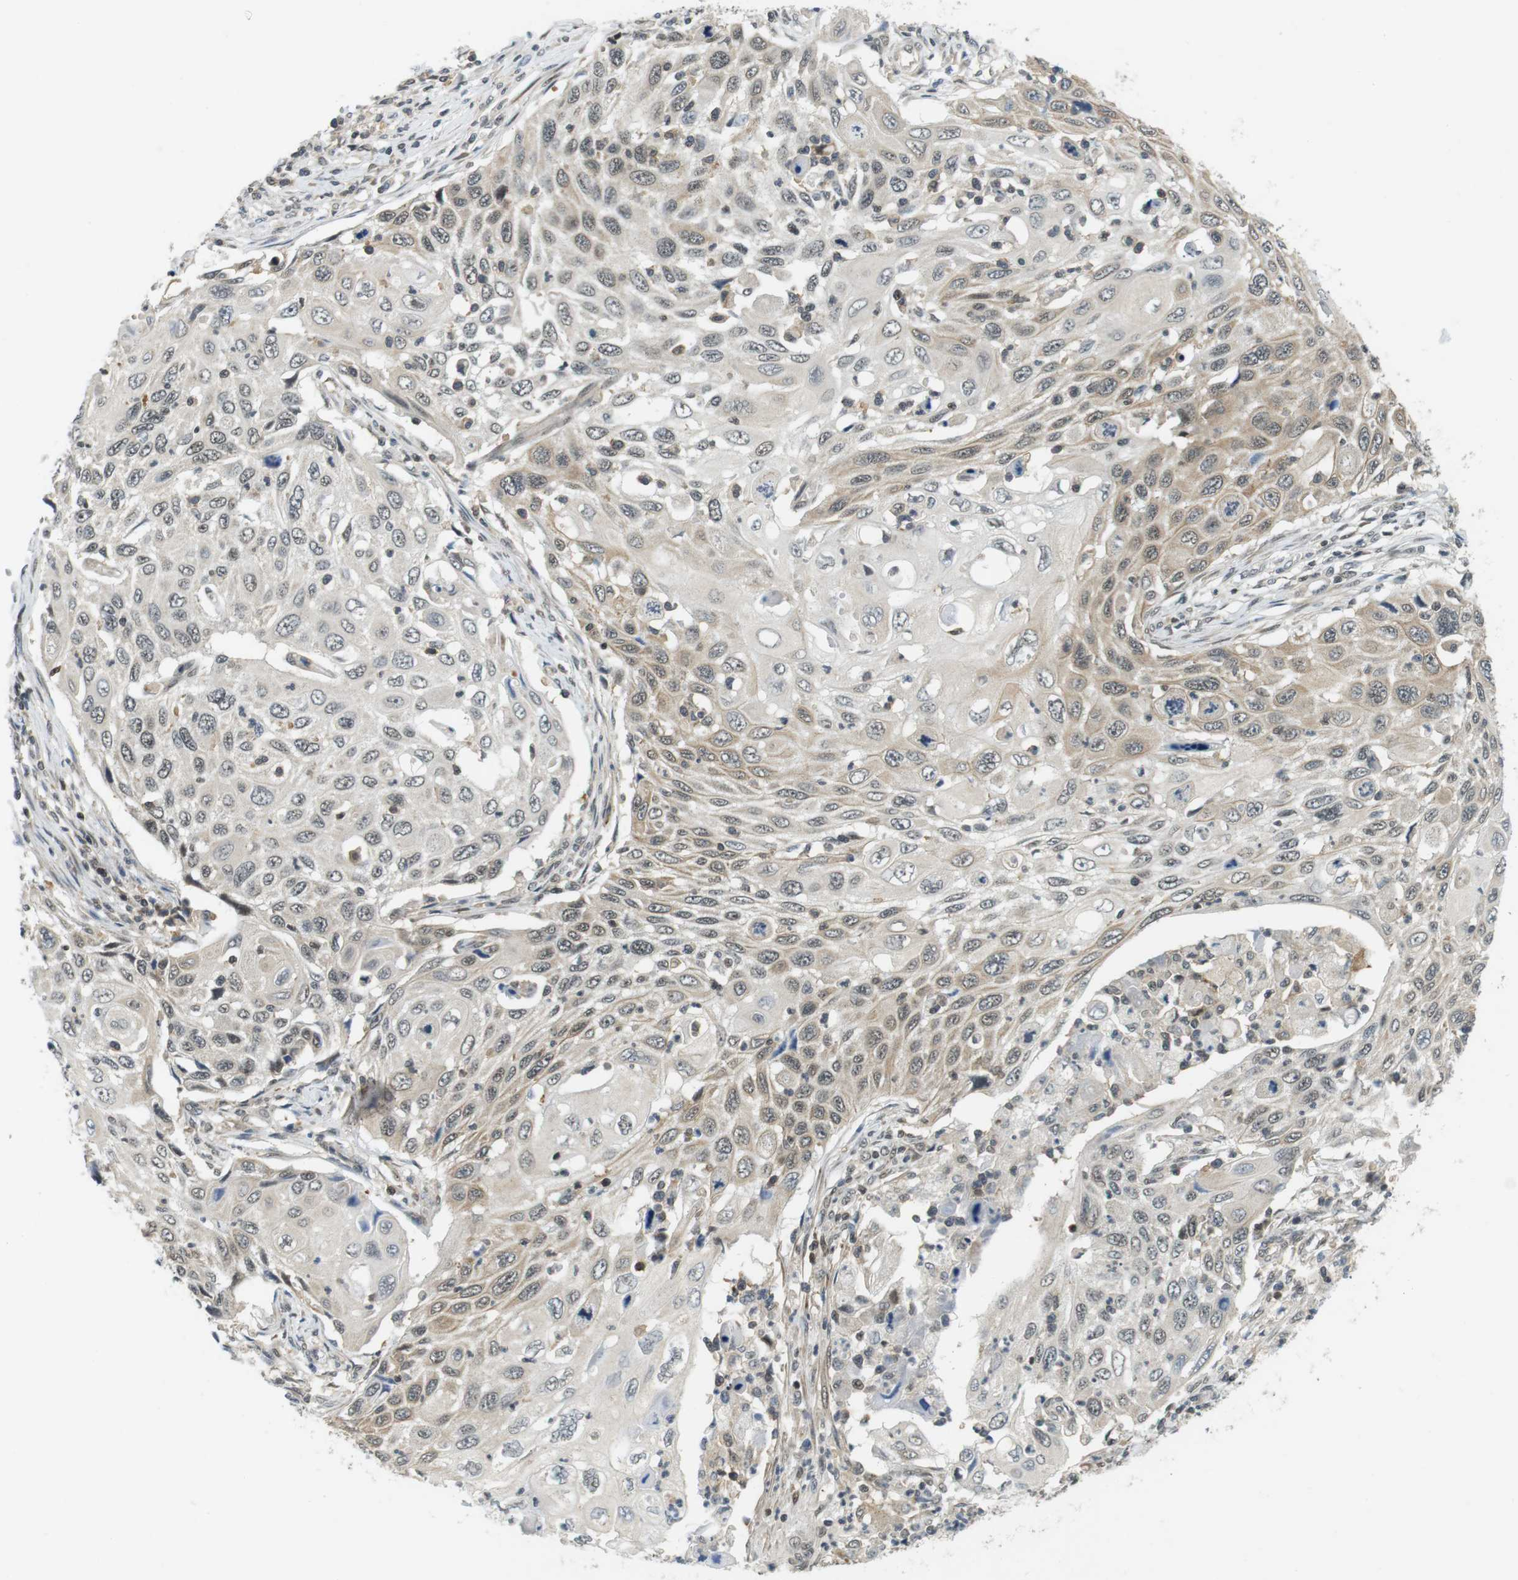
{"staining": {"intensity": "weak", "quantity": "25%-75%", "location": "cytoplasmic/membranous"}, "tissue": "cervical cancer", "cell_type": "Tumor cells", "image_type": "cancer", "snomed": [{"axis": "morphology", "description": "Squamous cell carcinoma, NOS"}, {"axis": "topography", "description": "Cervix"}], "caption": "Tumor cells display low levels of weak cytoplasmic/membranous positivity in approximately 25%-75% of cells in cervical cancer (squamous cell carcinoma).", "gene": "BRD4", "patient": {"sex": "female", "age": 70}}